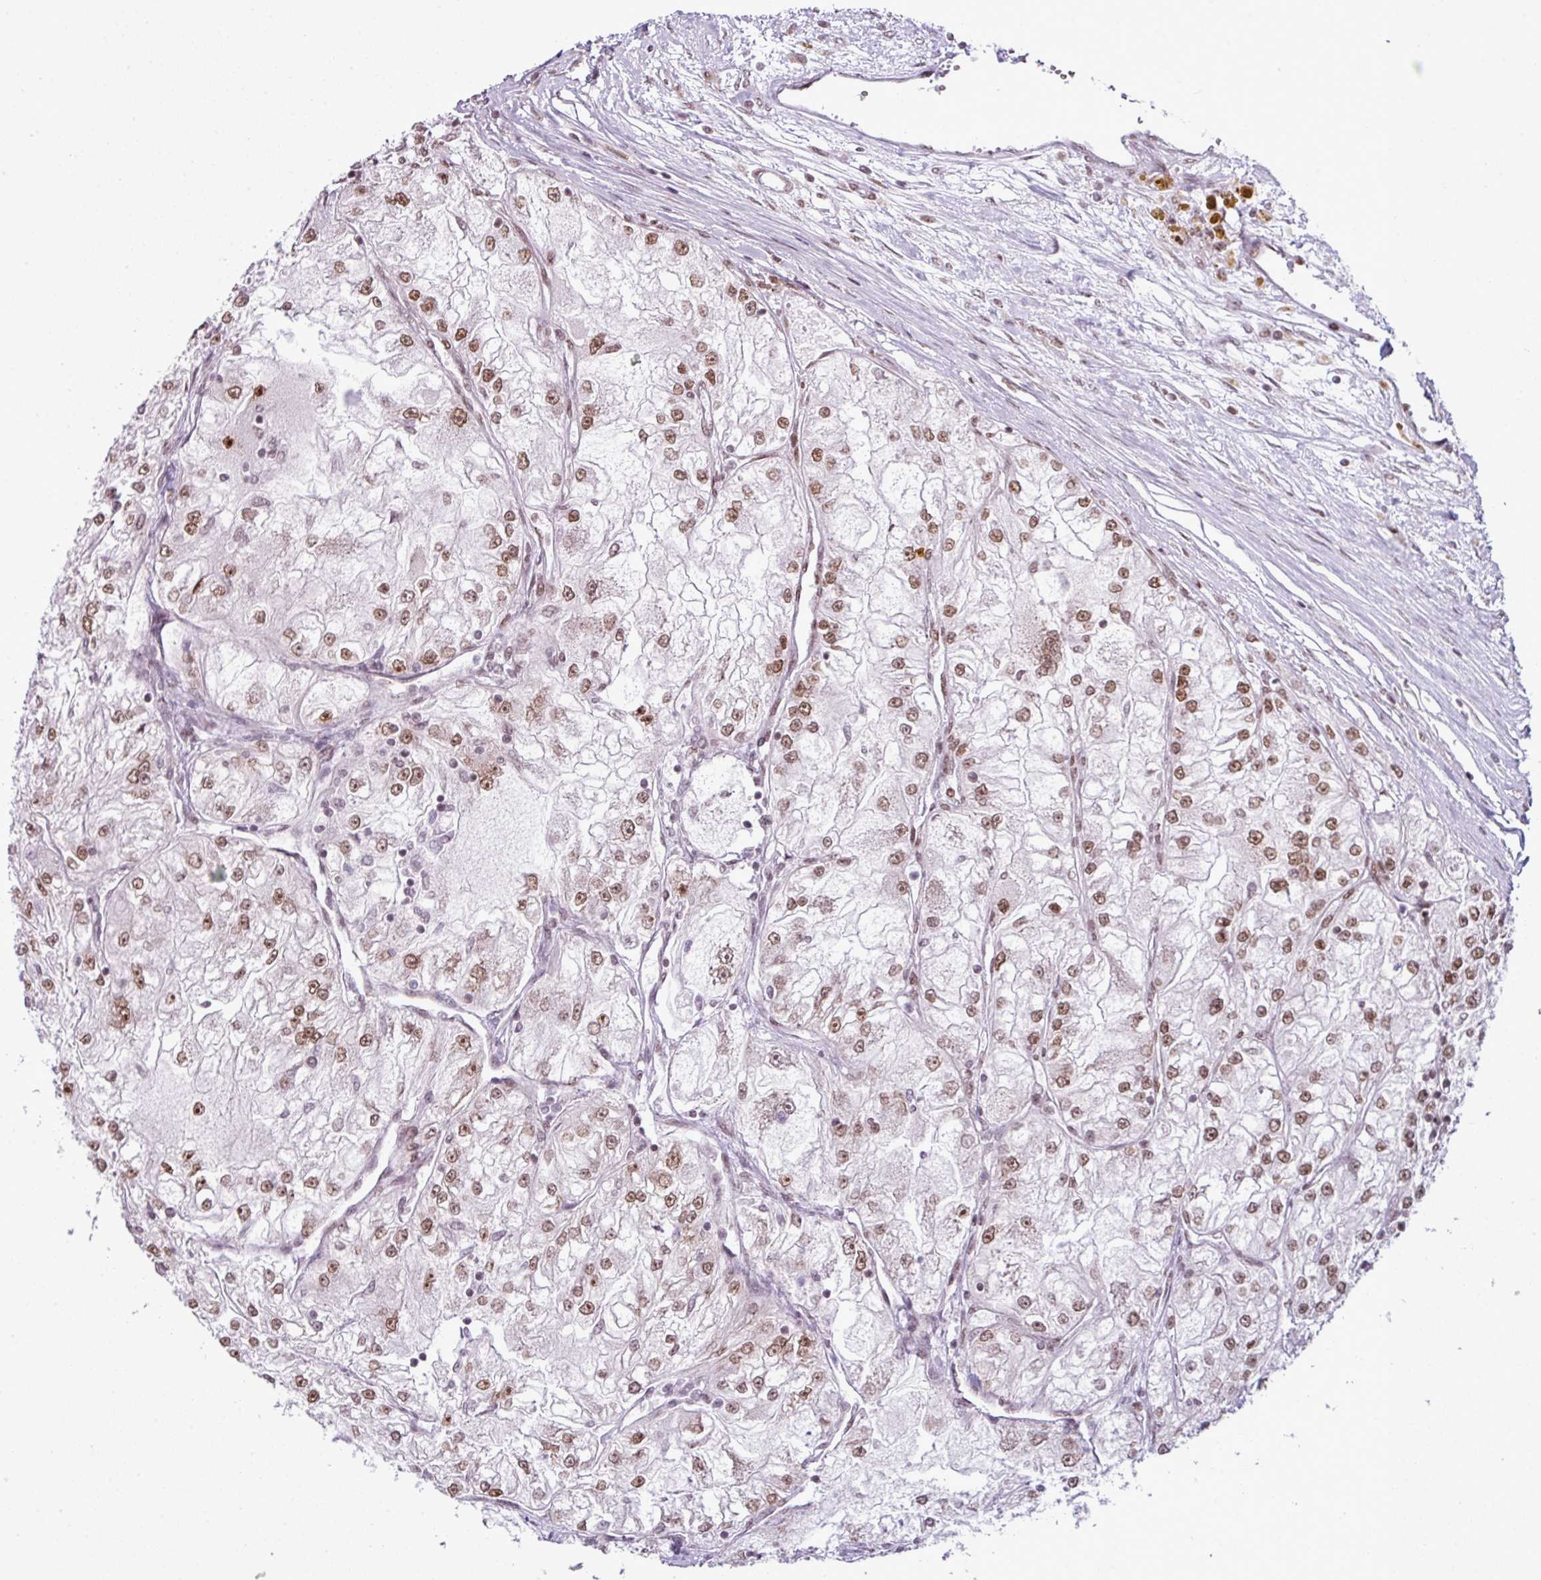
{"staining": {"intensity": "strong", "quantity": ">75%", "location": "nuclear"}, "tissue": "renal cancer", "cell_type": "Tumor cells", "image_type": "cancer", "snomed": [{"axis": "morphology", "description": "Adenocarcinoma, NOS"}, {"axis": "topography", "description": "Kidney"}], "caption": "Renal cancer (adenocarcinoma) stained with a brown dye demonstrates strong nuclear positive staining in about >75% of tumor cells.", "gene": "ARL6IP4", "patient": {"sex": "female", "age": 72}}